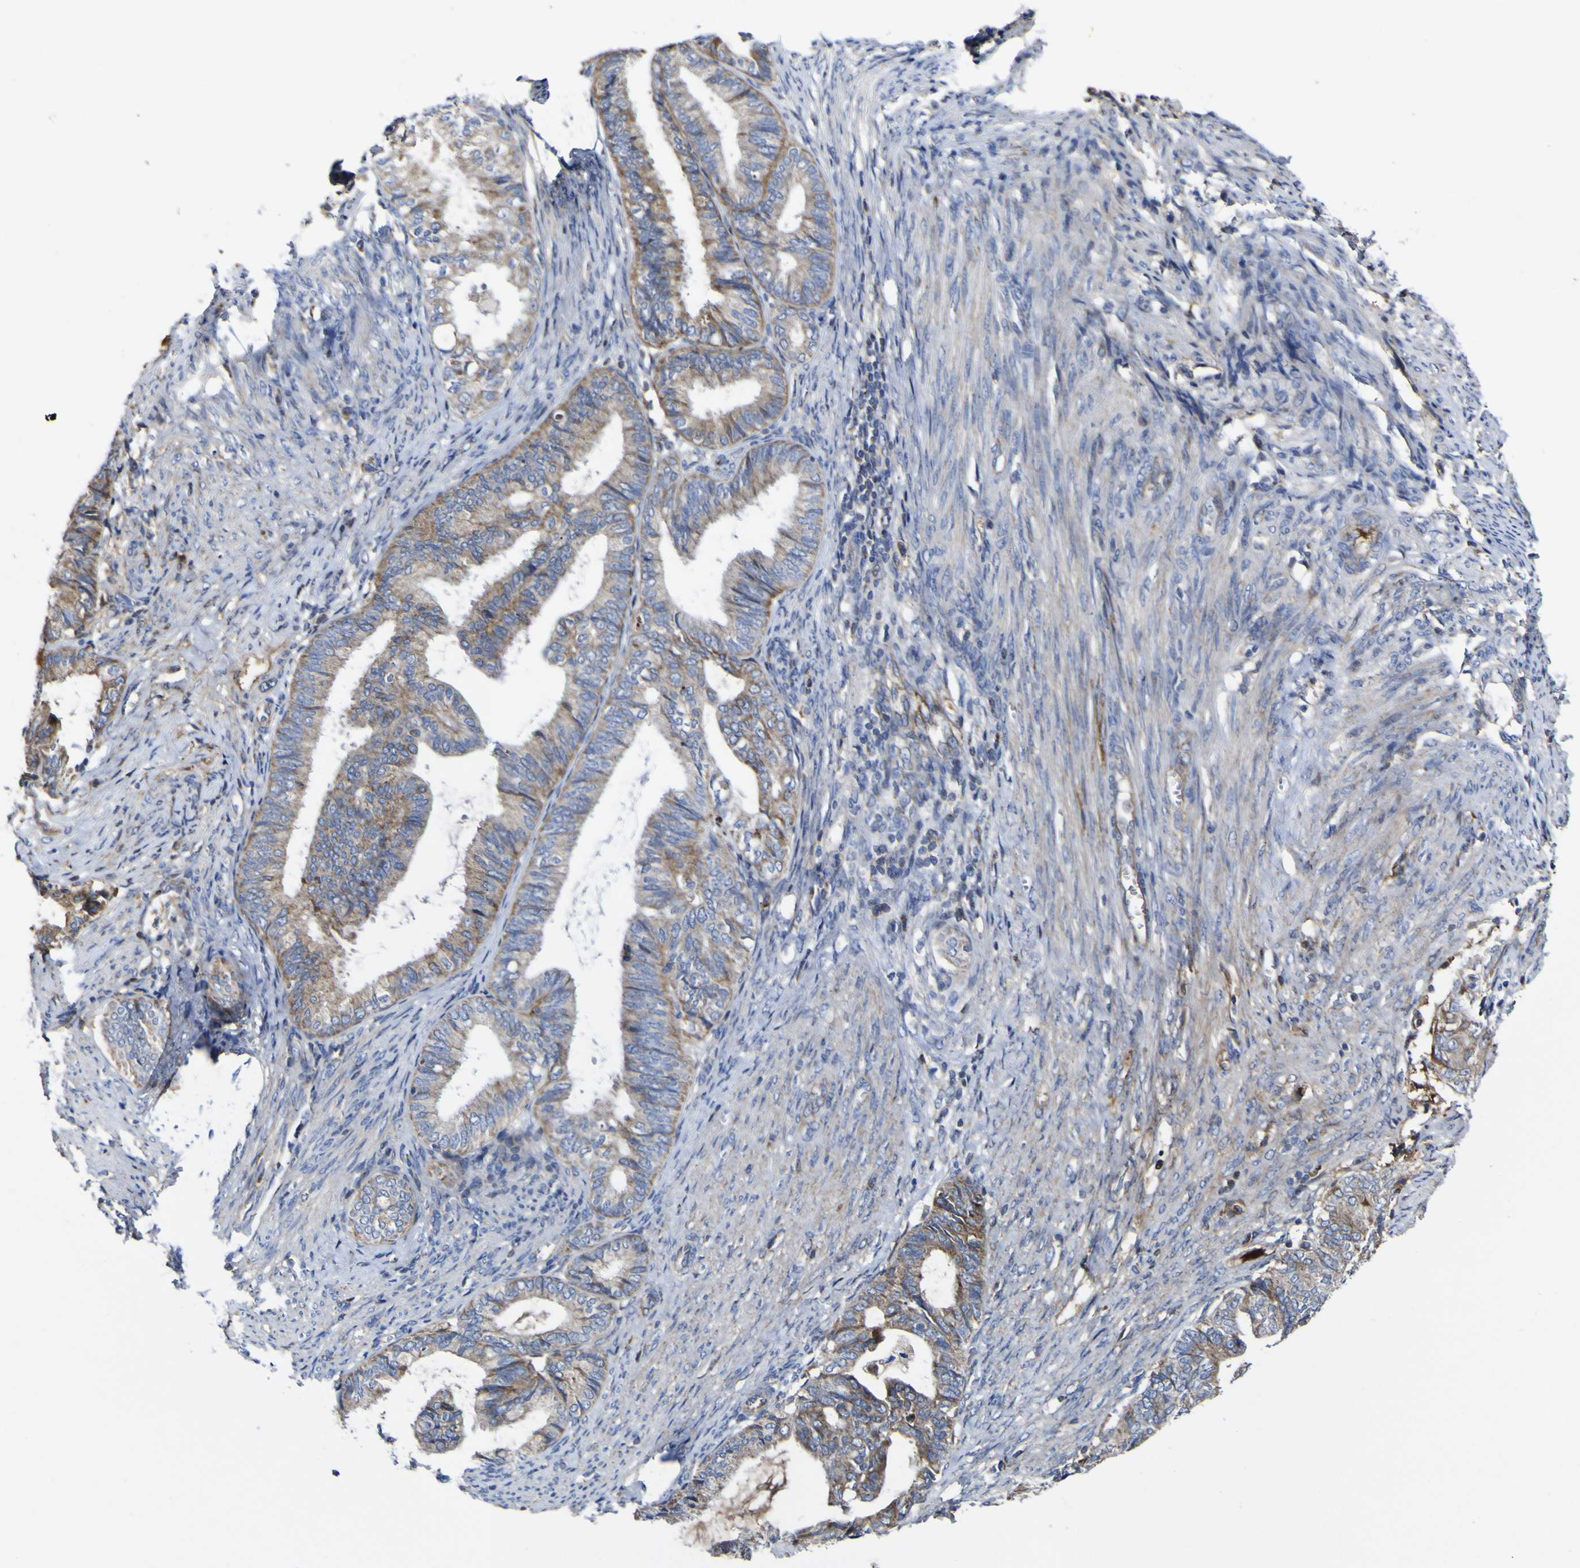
{"staining": {"intensity": "moderate", "quantity": ">75%", "location": "cytoplasmic/membranous"}, "tissue": "endometrial cancer", "cell_type": "Tumor cells", "image_type": "cancer", "snomed": [{"axis": "morphology", "description": "Adenocarcinoma, NOS"}, {"axis": "topography", "description": "Endometrium"}], "caption": "Protein expression by immunohistochemistry demonstrates moderate cytoplasmic/membranous positivity in approximately >75% of tumor cells in endometrial cancer (adenocarcinoma).", "gene": "CCDC90B", "patient": {"sex": "female", "age": 86}}